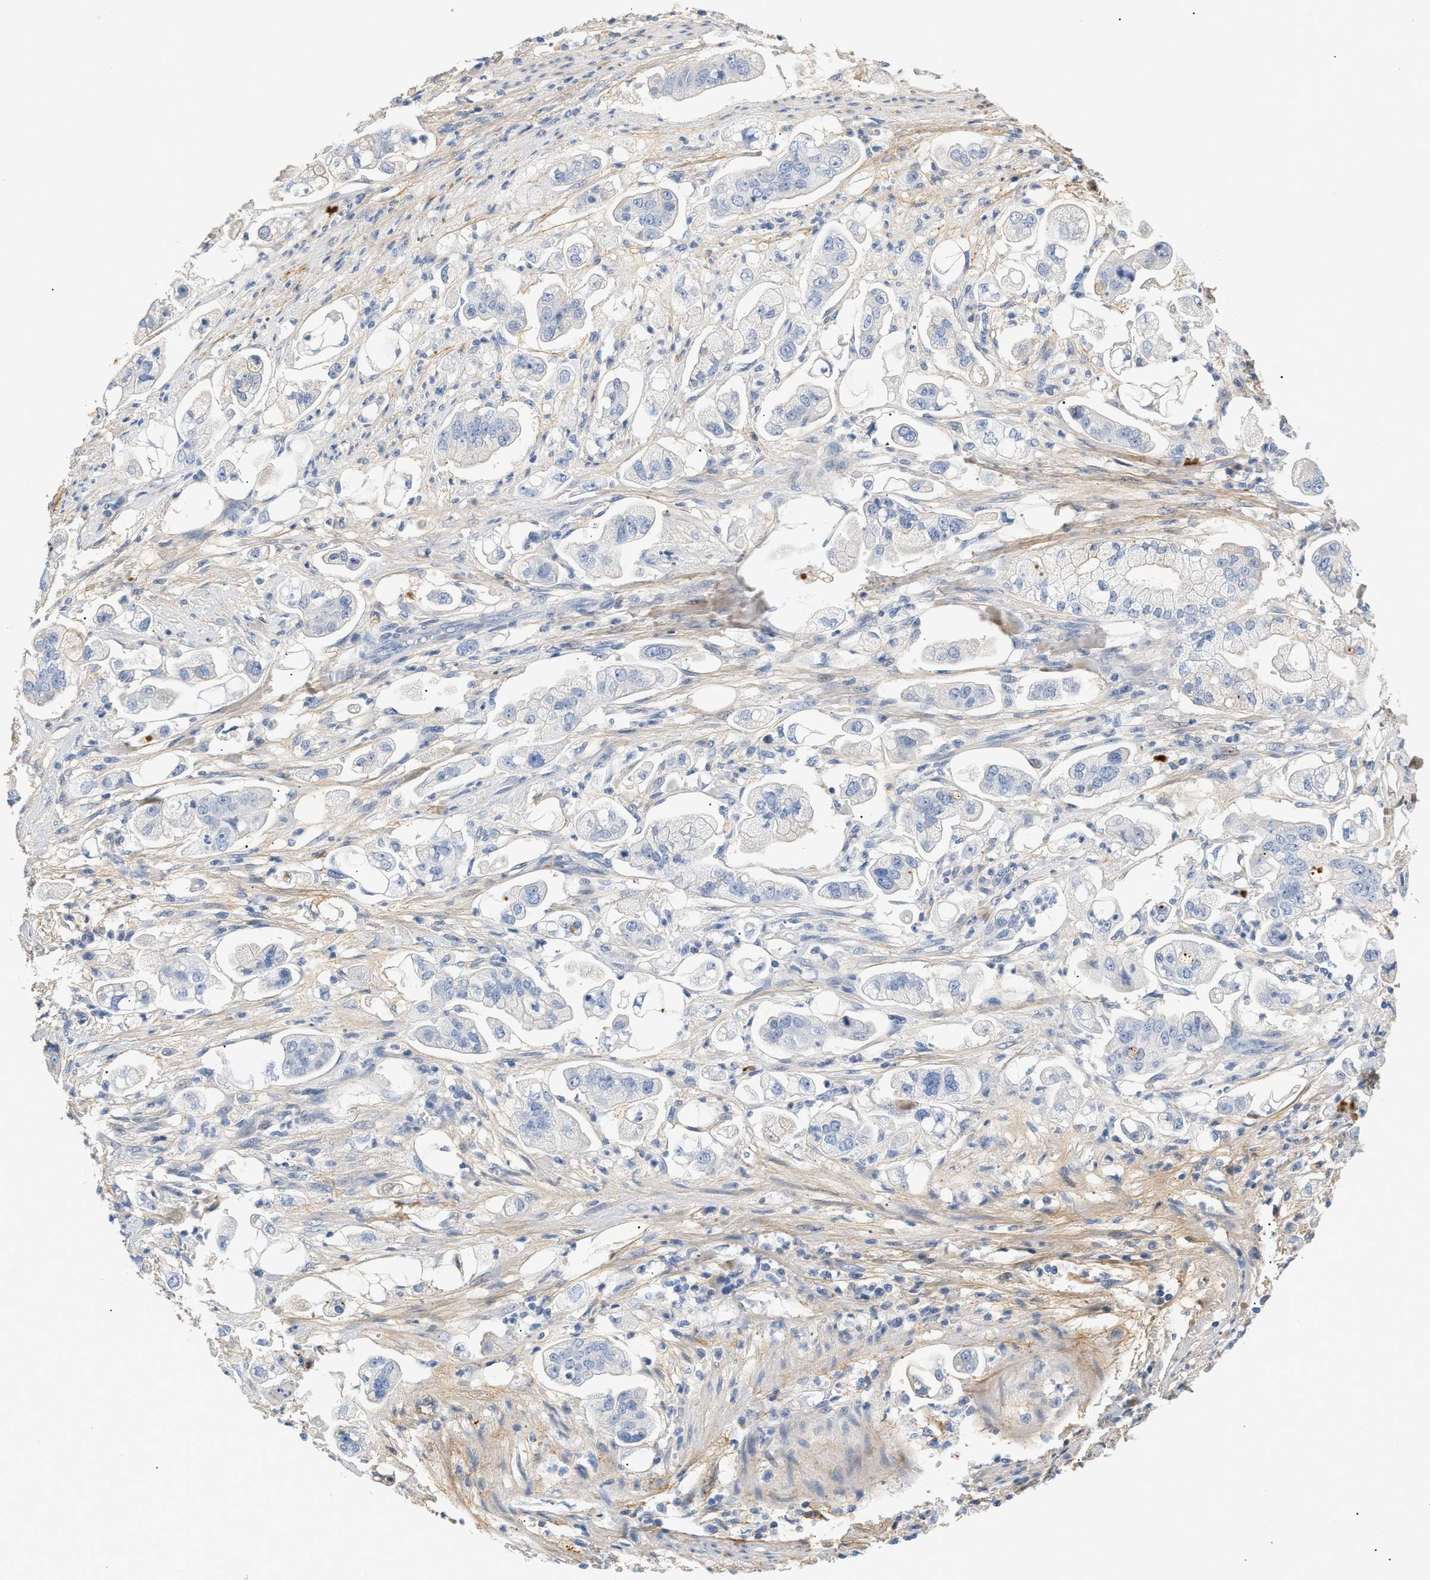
{"staining": {"intensity": "negative", "quantity": "none", "location": "none"}, "tissue": "stomach cancer", "cell_type": "Tumor cells", "image_type": "cancer", "snomed": [{"axis": "morphology", "description": "Adenocarcinoma, NOS"}, {"axis": "topography", "description": "Stomach"}], "caption": "The immunohistochemistry (IHC) image has no significant staining in tumor cells of adenocarcinoma (stomach) tissue.", "gene": "CFH", "patient": {"sex": "male", "age": 62}}